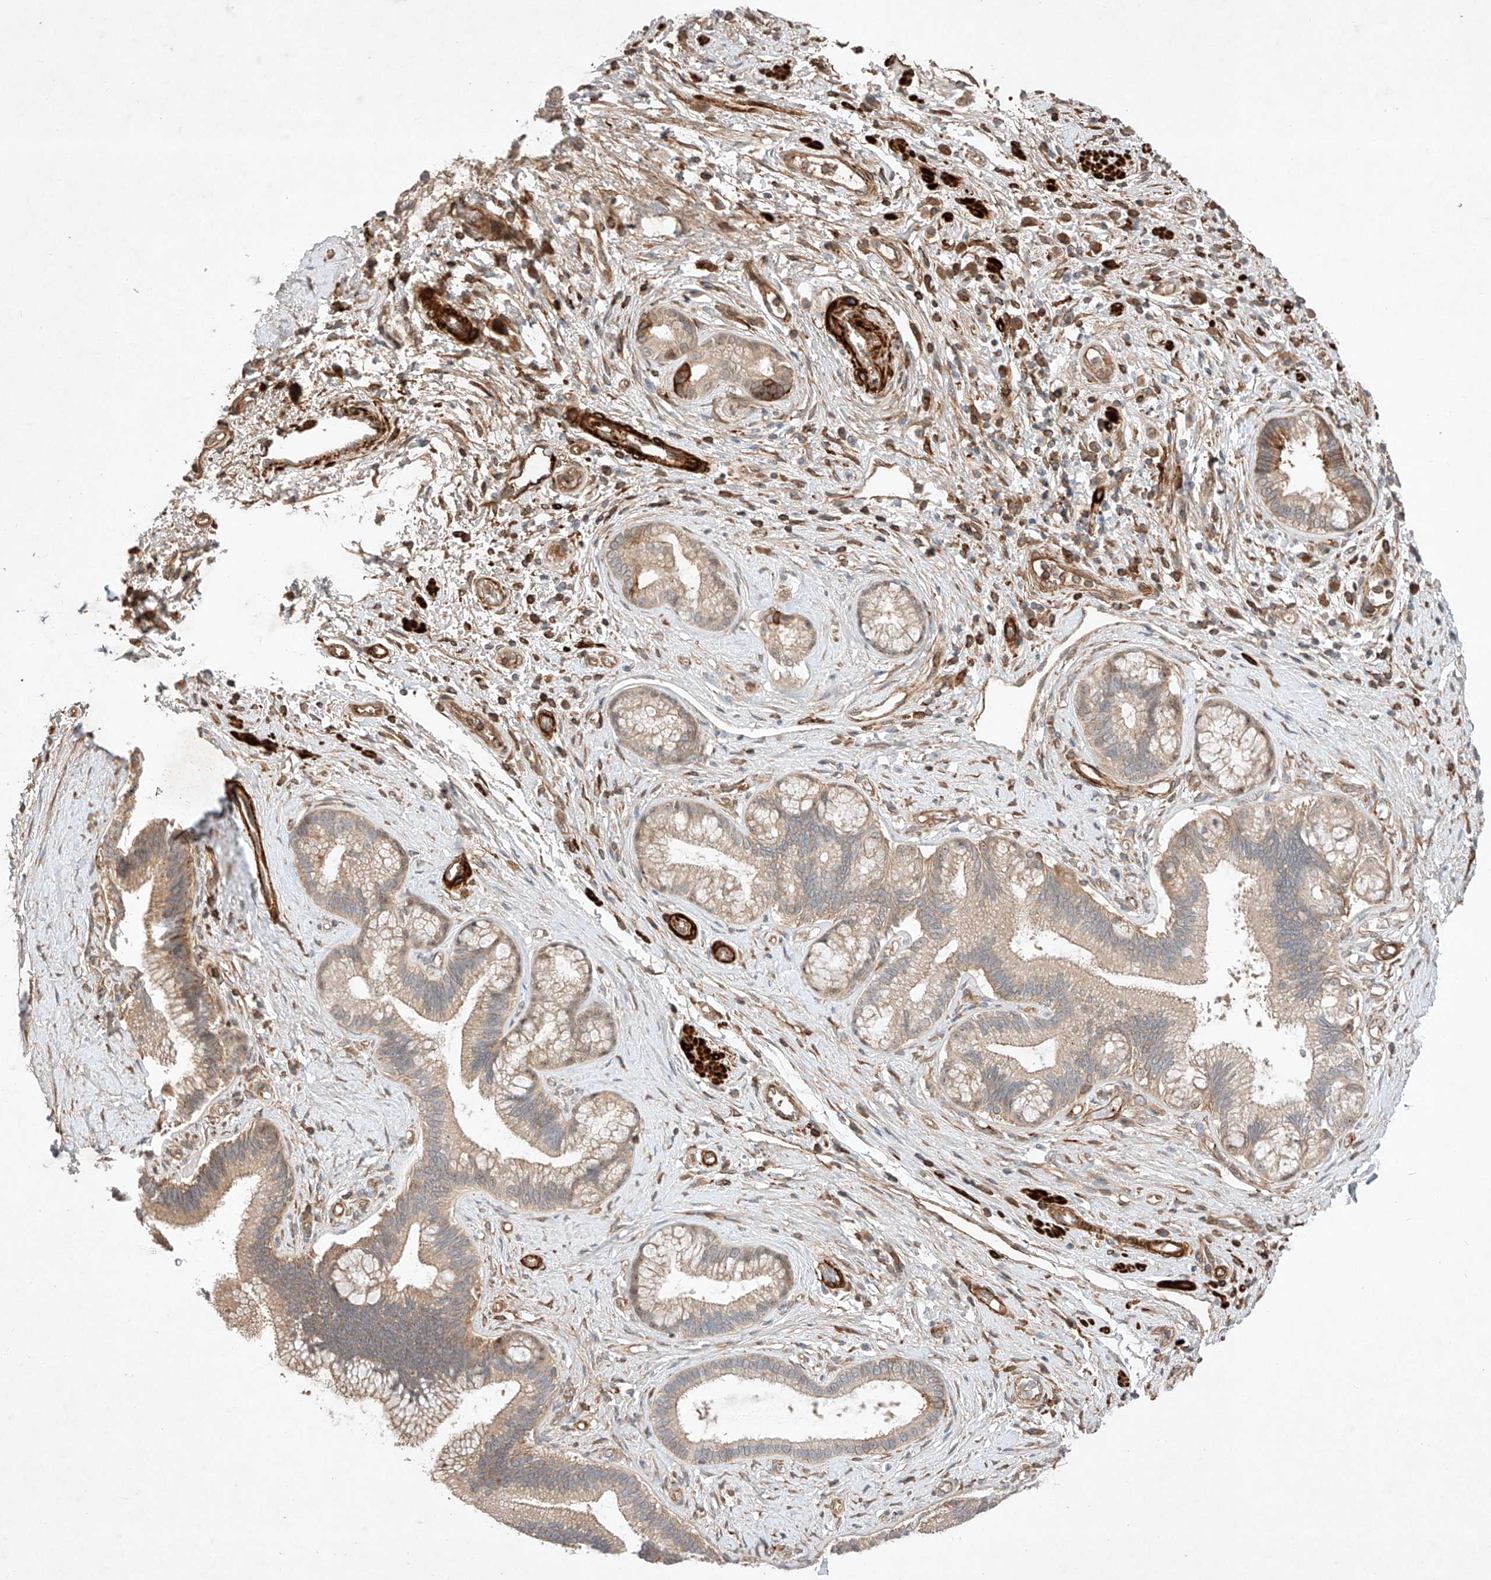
{"staining": {"intensity": "weak", "quantity": ">75%", "location": "cytoplasmic/membranous"}, "tissue": "pancreatic cancer", "cell_type": "Tumor cells", "image_type": "cancer", "snomed": [{"axis": "morphology", "description": "Adenocarcinoma, NOS"}, {"axis": "topography", "description": "Pancreas"}], "caption": "Adenocarcinoma (pancreatic) stained with DAB immunohistochemistry (IHC) displays low levels of weak cytoplasmic/membranous positivity in about >75% of tumor cells.", "gene": "ARHGAP33", "patient": {"sex": "female", "age": 73}}